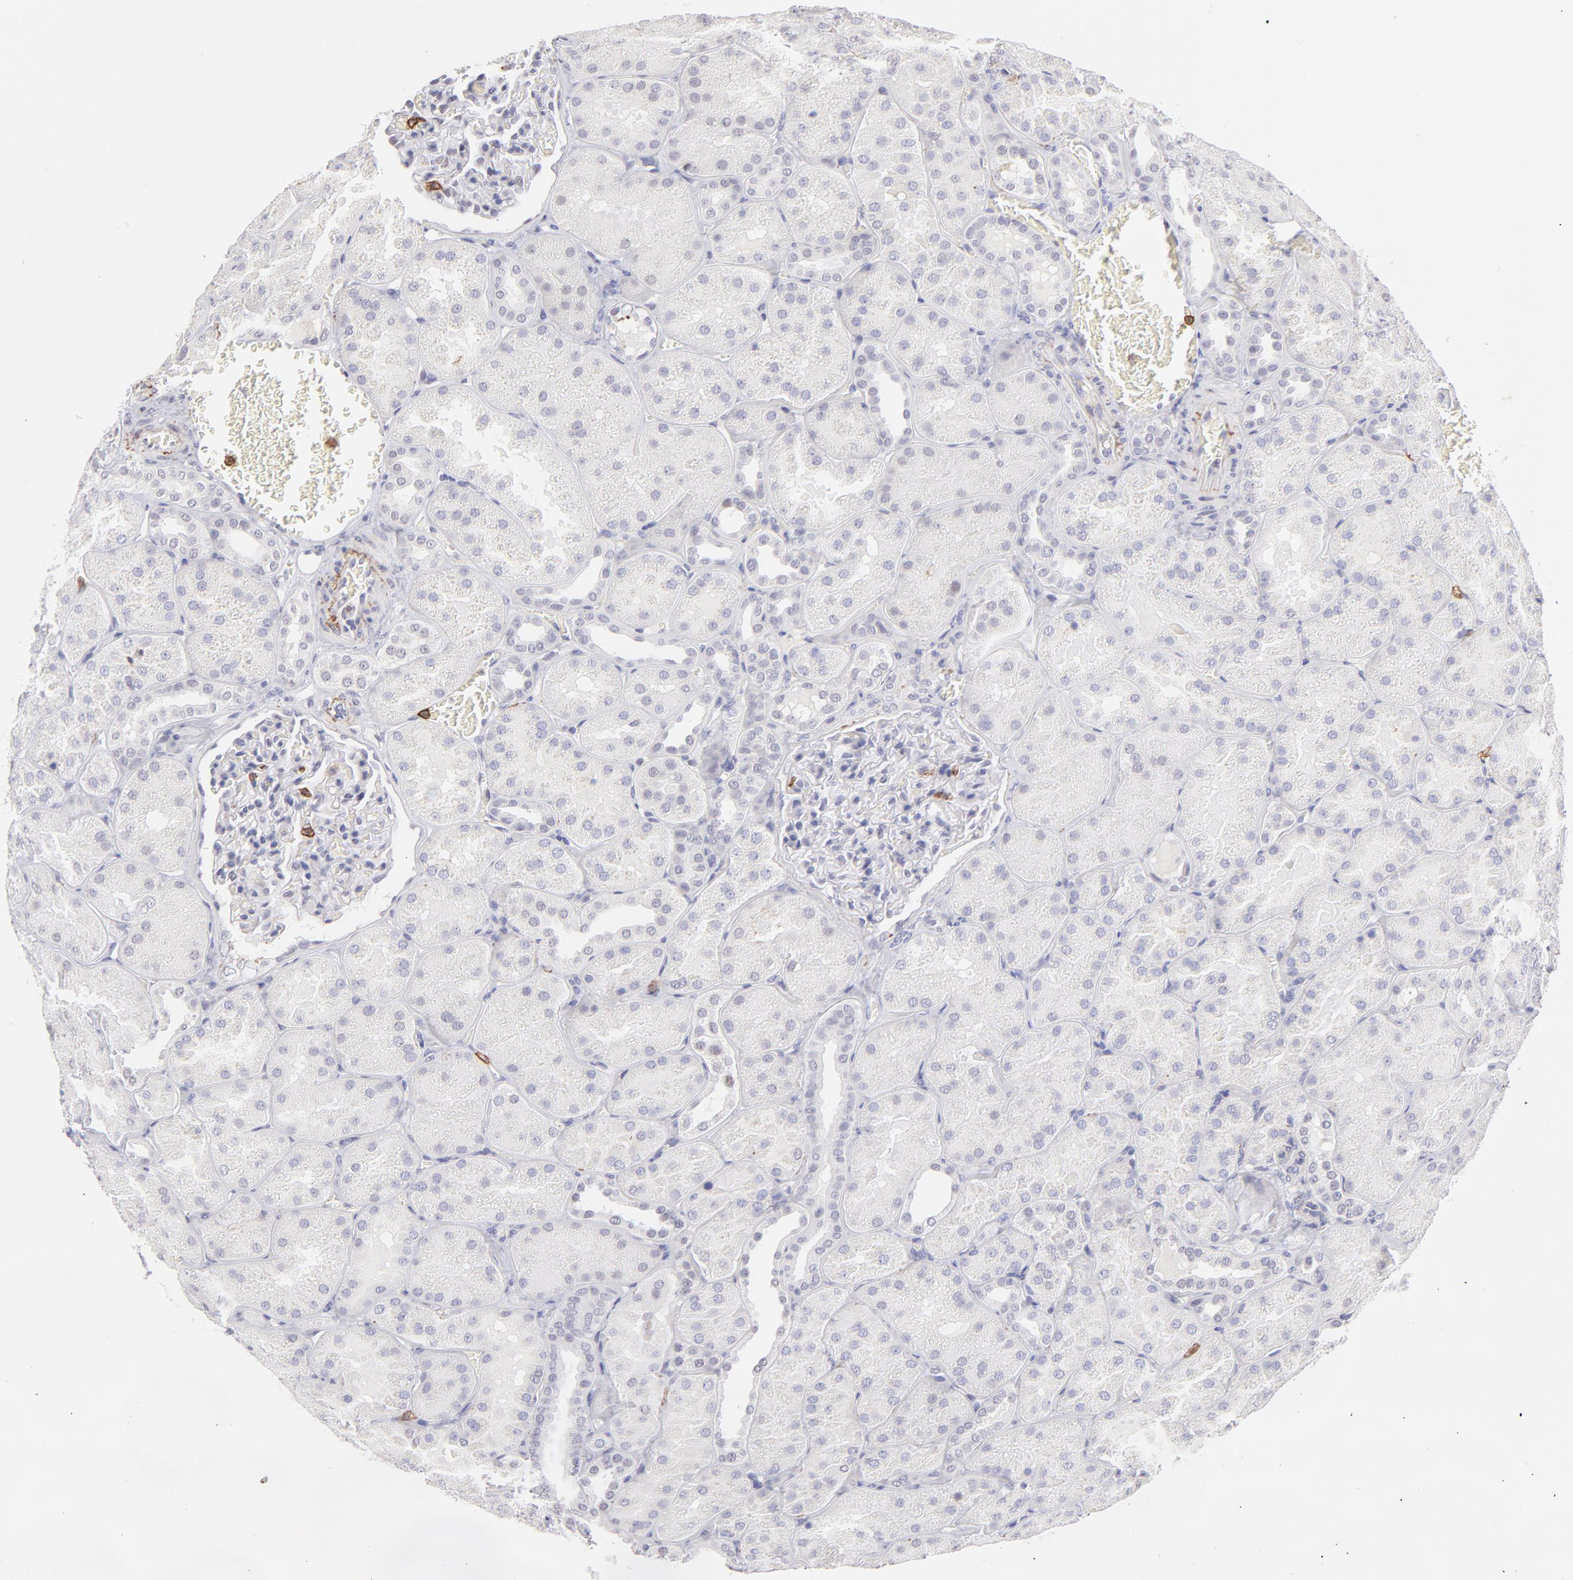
{"staining": {"intensity": "negative", "quantity": "none", "location": "none"}, "tissue": "kidney", "cell_type": "Cells in glomeruli", "image_type": "normal", "snomed": [{"axis": "morphology", "description": "Normal tissue, NOS"}, {"axis": "topography", "description": "Kidney"}], "caption": "Immunohistochemistry (IHC) micrograph of benign kidney: human kidney stained with DAB (3,3'-diaminobenzidine) exhibits no significant protein staining in cells in glomeruli.", "gene": "LTB4R", "patient": {"sex": "male", "age": 28}}